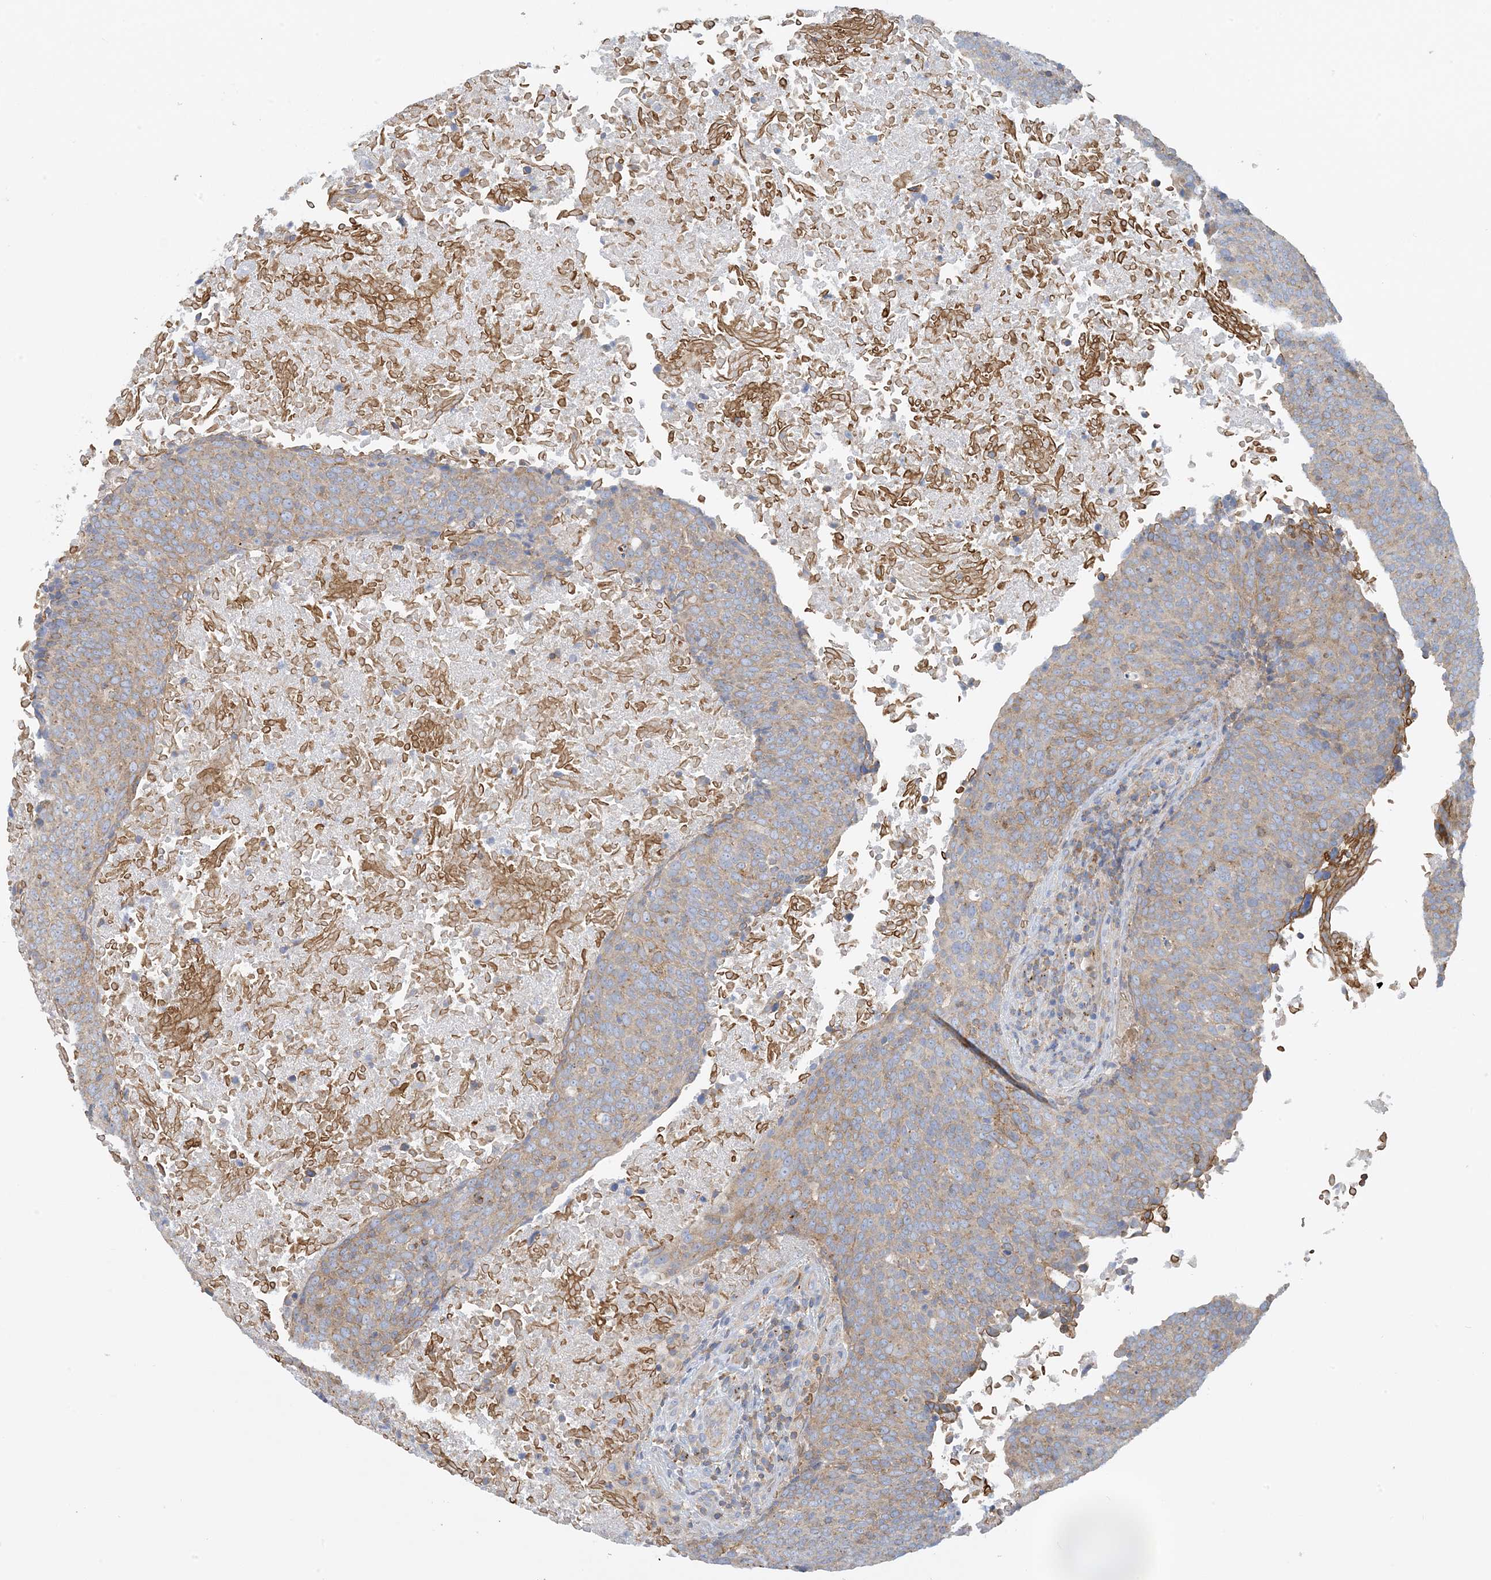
{"staining": {"intensity": "weak", "quantity": ">75%", "location": "cytoplasmic/membranous"}, "tissue": "head and neck cancer", "cell_type": "Tumor cells", "image_type": "cancer", "snomed": [{"axis": "morphology", "description": "Squamous cell carcinoma, NOS"}, {"axis": "morphology", "description": "Squamous cell carcinoma, metastatic, NOS"}, {"axis": "topography", "description": "Lymph node"}, {"axis": "topography", "description": "Head-Neck"}], "caption": "Immunohistochemical staining of human head and neck cancer (metastatic squamous cell carcinoma) reveals weak cytoplasmic/membranous protein positivity in about >75% of tumor cells.", "gene": "CALHM5", "patient": {"sex": "male", "age": 62}}